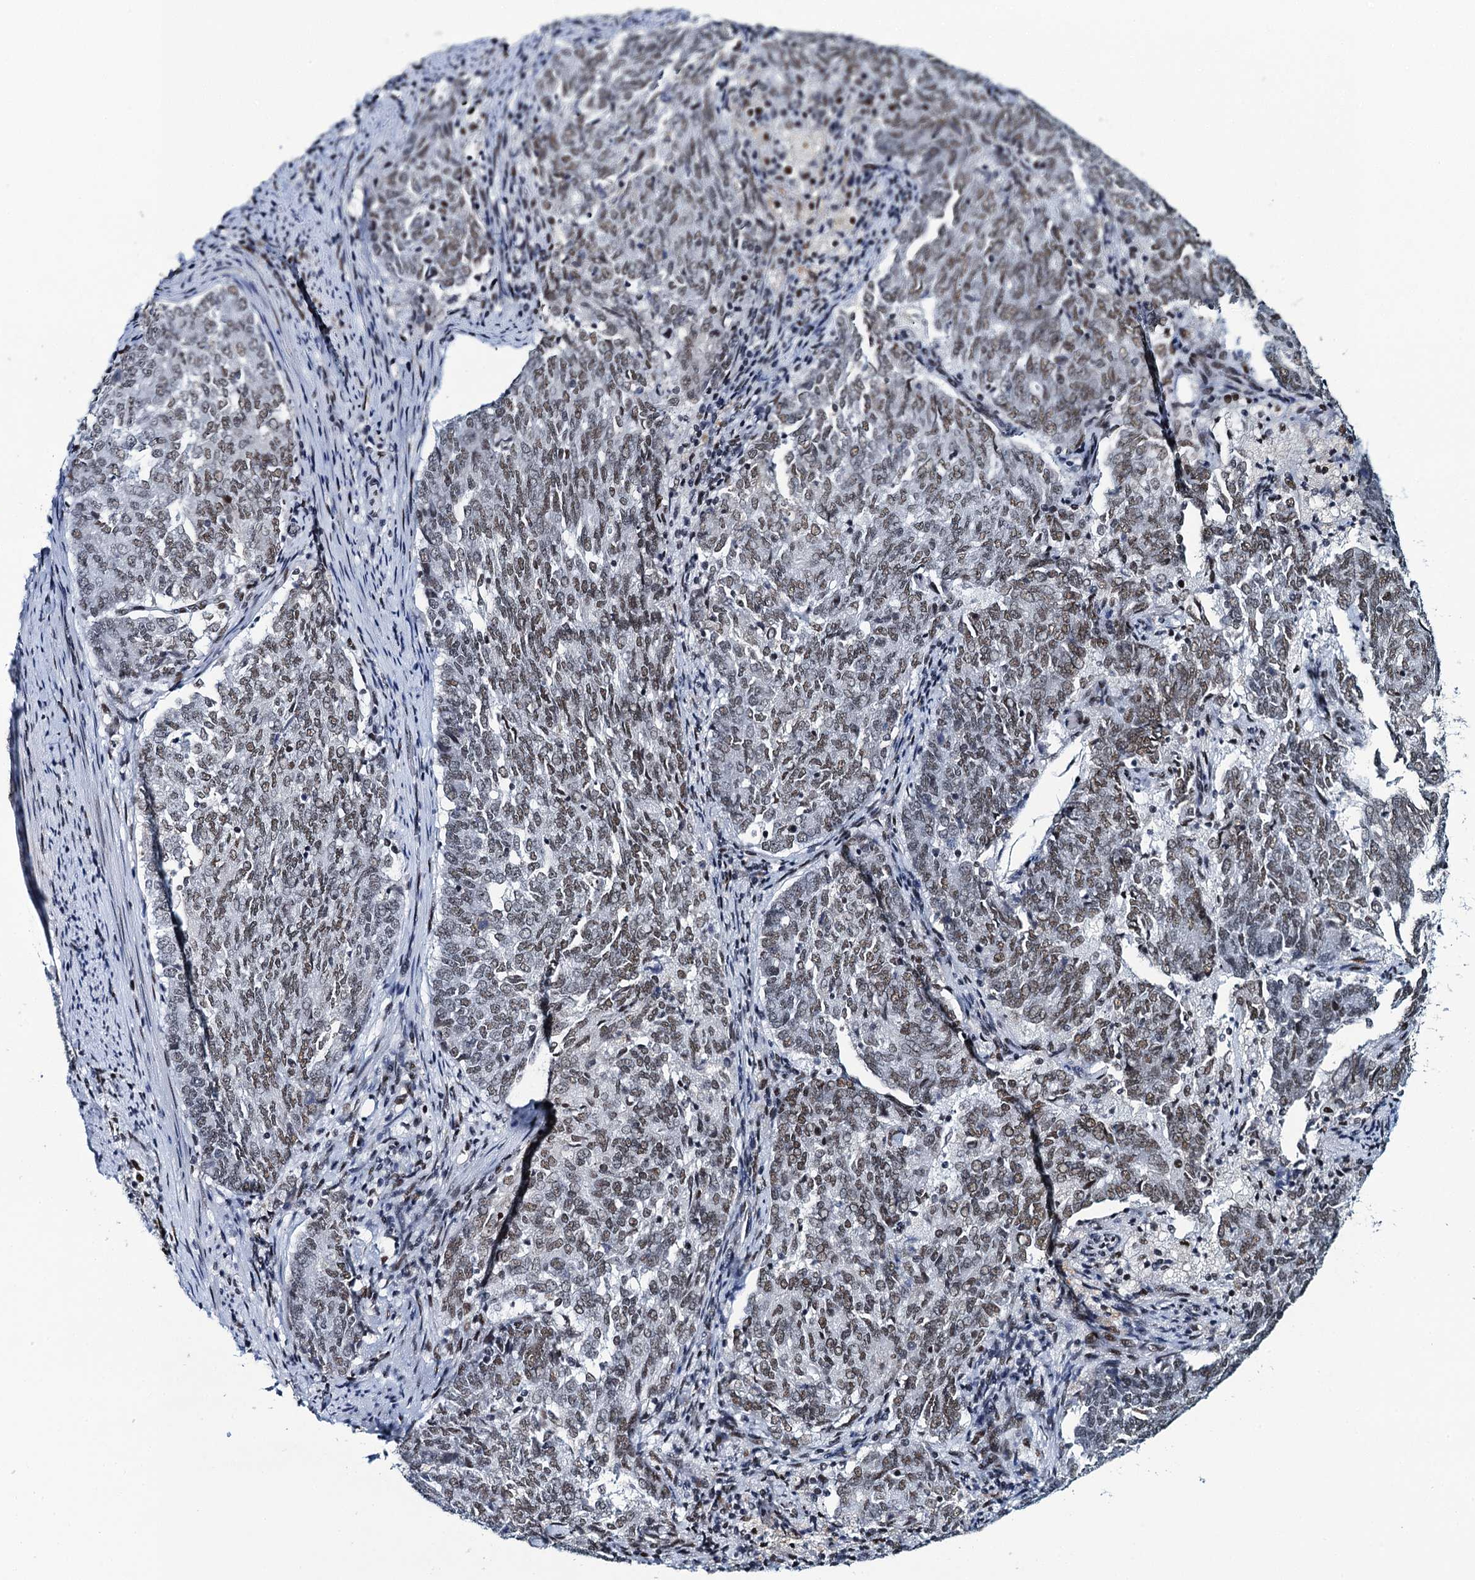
{"staining": {"intensity": "weak", "quantity": ">75%", "location": "nuclear"}, "tissue": "endometrial cancer", "cell_type": "Tumor cells", "image_type": "cancer", "snomed": [{"axis": "morphology", "description": "Adenocarcinoma, NOS"}, {"axis": "topography", "description": "Endometrium"}], "caption": "An image showing weak nuclear expression in approximately >75% of tumor cells in endometrial cancer, as visualized by brown immunohistochemical staining.", "gene": "HNRNPUL2", "patient": {"sex": "female", "age": 80}}